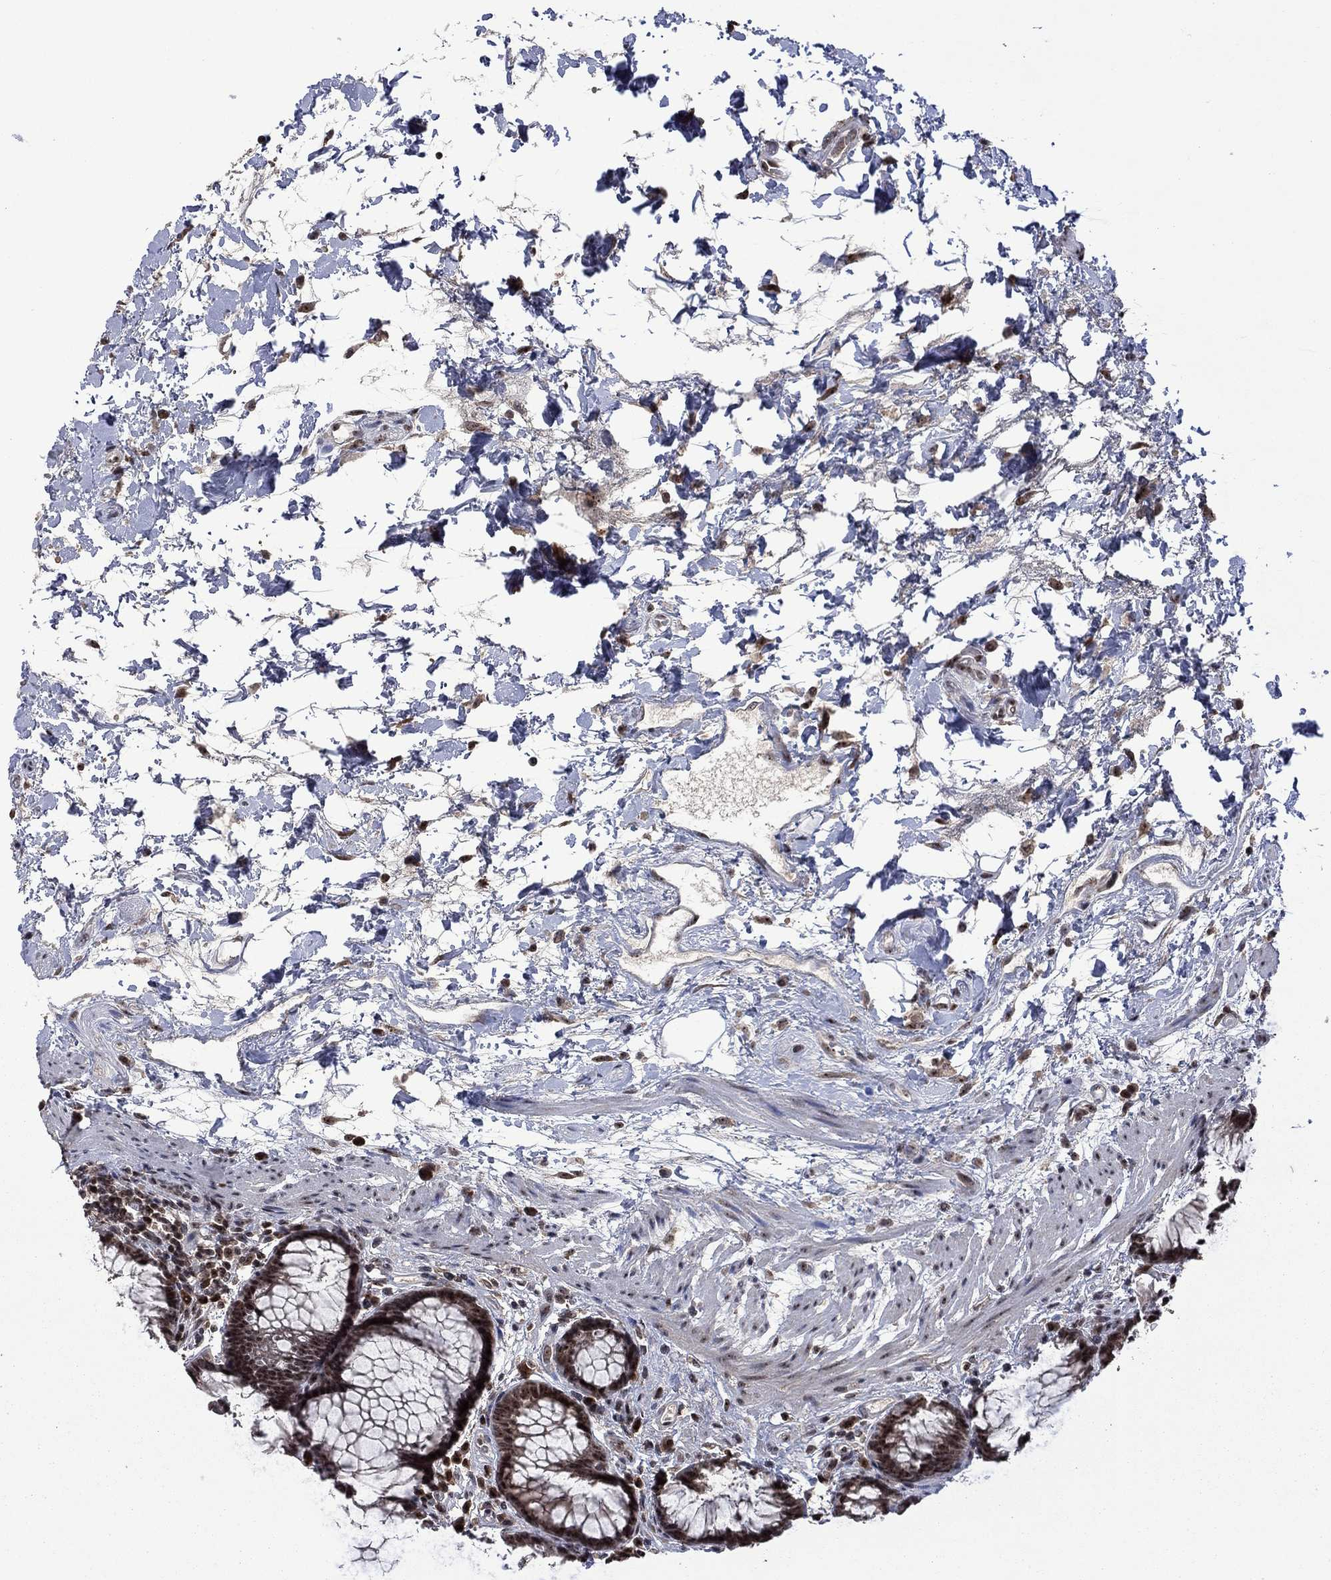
{"staining": {"intensity": "moderate", "quantity": "<25%", "location": "nuclear"}, "tissue": "rectum", "cell_type": "Glandular cells", "image_type": "normal", "snomed": [{"axis": "morphology", "description": "Normal tissue, NOS"}, {"axis": "topography", "description": "Rectum"}], "caption": "Glandular cells exhibit low levels of moderate nuclear expression in approximately <25% of cells in normal rectum. Immunohistochemistry (ihc) stains the protein in brown and the nuclei are stained blue.", "gene": "FBLL1", "patient": {"sex": "female", "age": 68}}